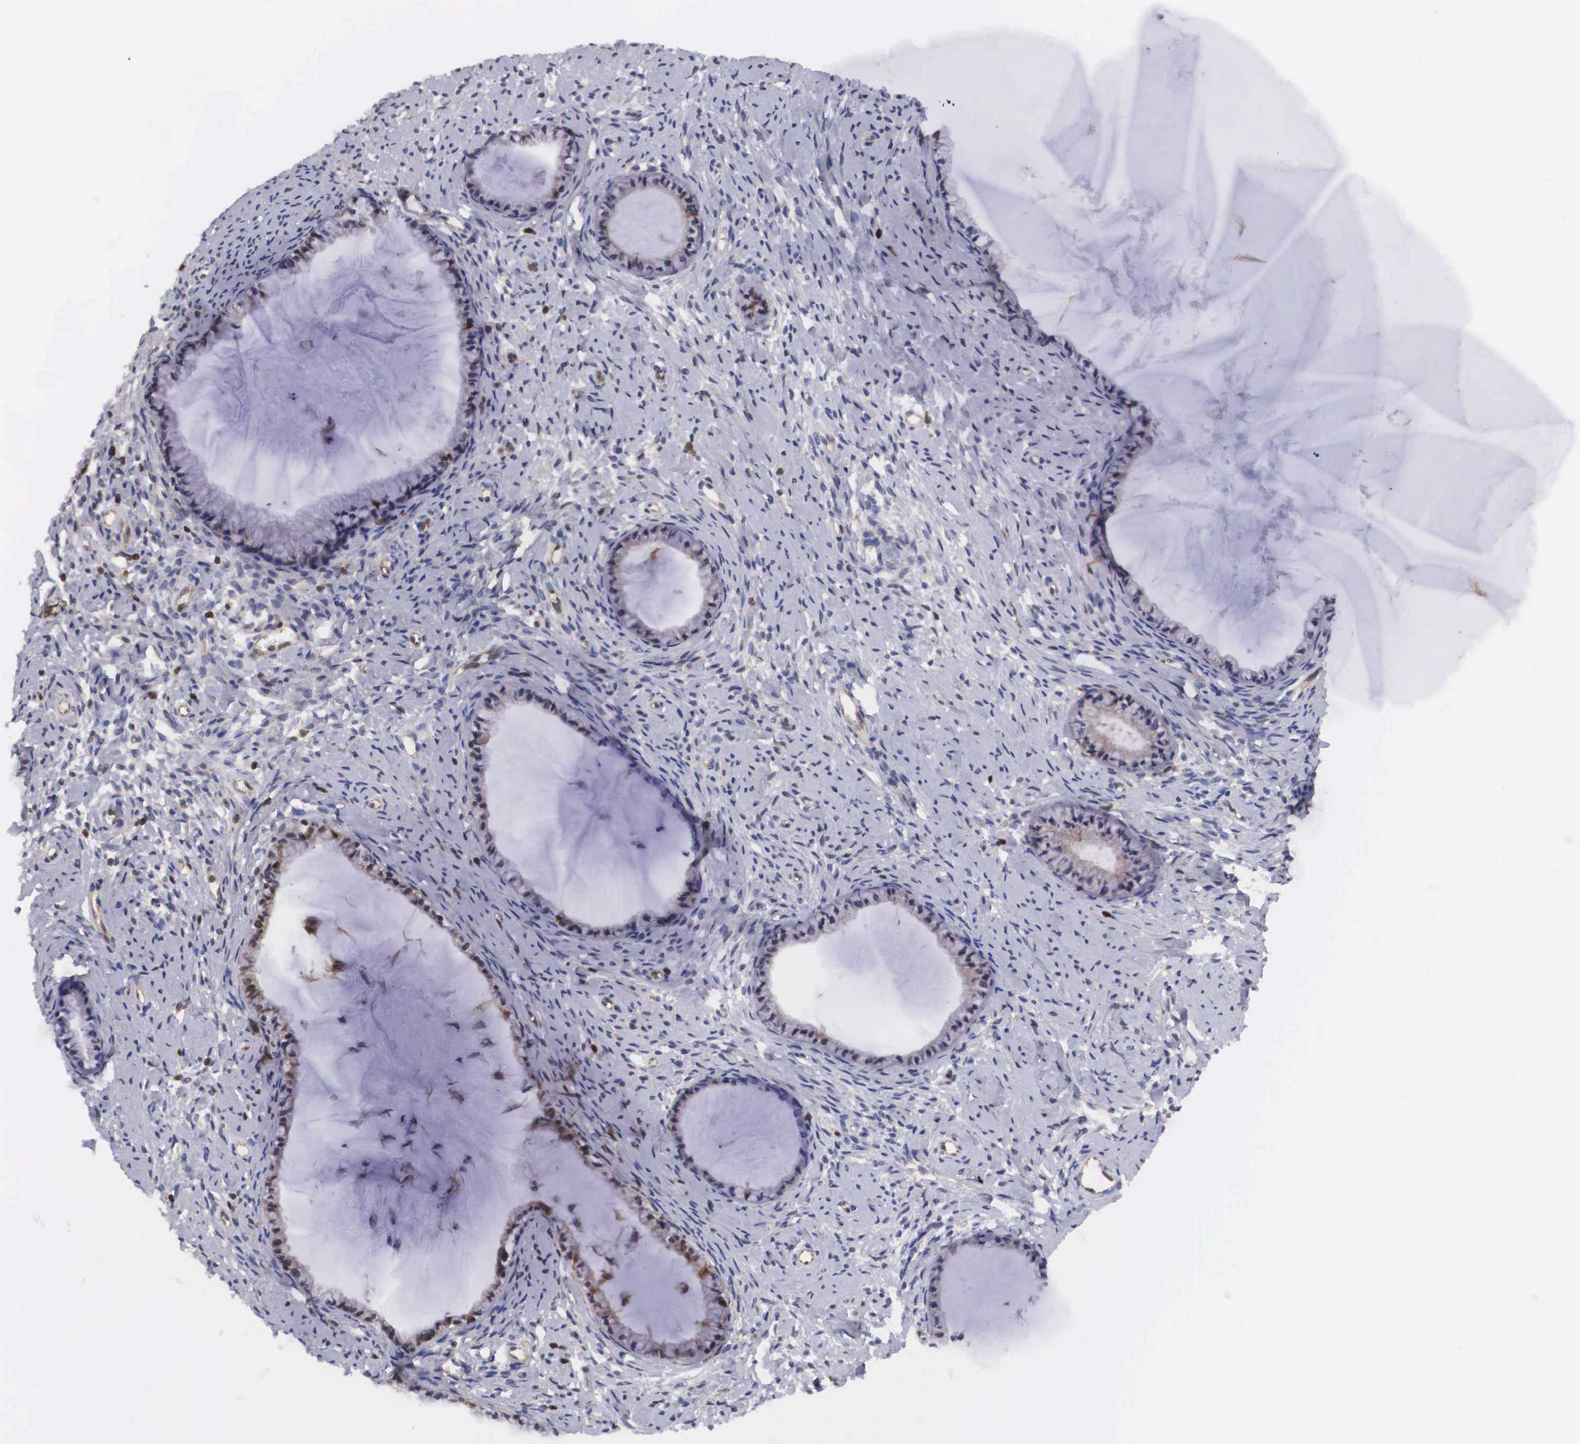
{"staining": {"intensity": "moderate", "quantity": "25%-75%", "location": "cytoplasmic/membranous,nuclear"}, "tissue": "cervix", "cell_type": "Glandular cells", "image_type": "normal", "snomed": [{"axis": "morphology", "description": "Normal tissue, NOS"}, {"axis": "topography", "description": "Cervix"}], "caption": "Glandular cells demonstrate medium levels of moderate cytoplasmic/membranous,nuclear positivity in about 25%-75% of cells in benign human cervix. Nuclei are stained in blue.", "gene": "ADSL", "patient": {"sex": "female", "age": 70}}